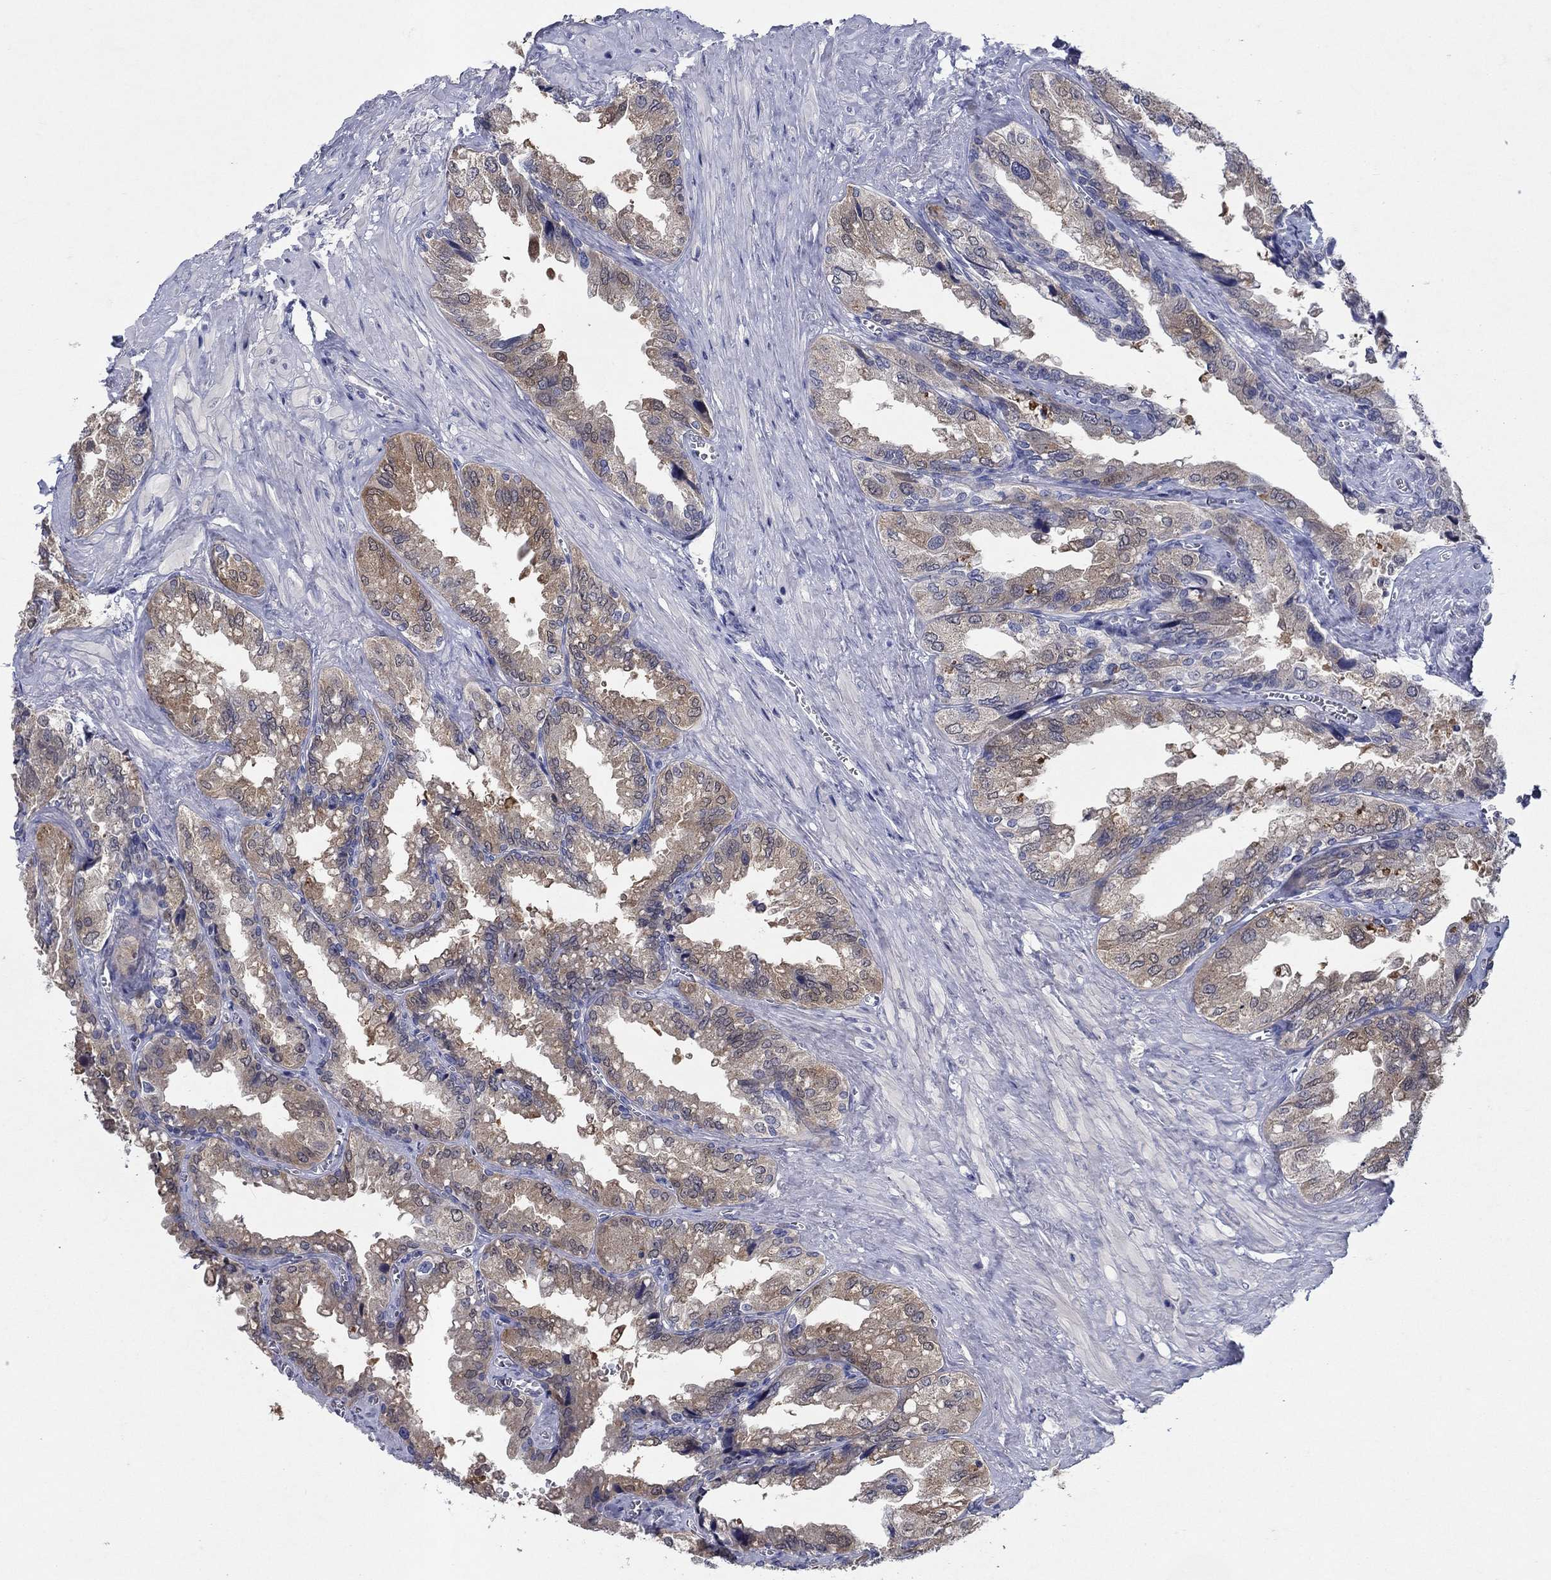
{"staining": {"intensity": "weak", "quantity": ">75%", "location": "cytoplasmic/membranous"}, "tissue": "seminal vesicle", "cell_type": "Glandular cells", "image_type": "normal", "snomed": [{"axis": "morphology", "description": "Normal tissue, NOS"}, {"axis": "topography", "description": "Seminal veicle"}], "caption": "IHC (DAB (3,3'-diaminobenzidine)) staining of benign seminal vesicle reveals weak cytoplasmic/membranous protein positivity in approximately >75% of glandular cells.", "gene": "SULT2B1", "patient": {"sex": "male", "age": 67}}